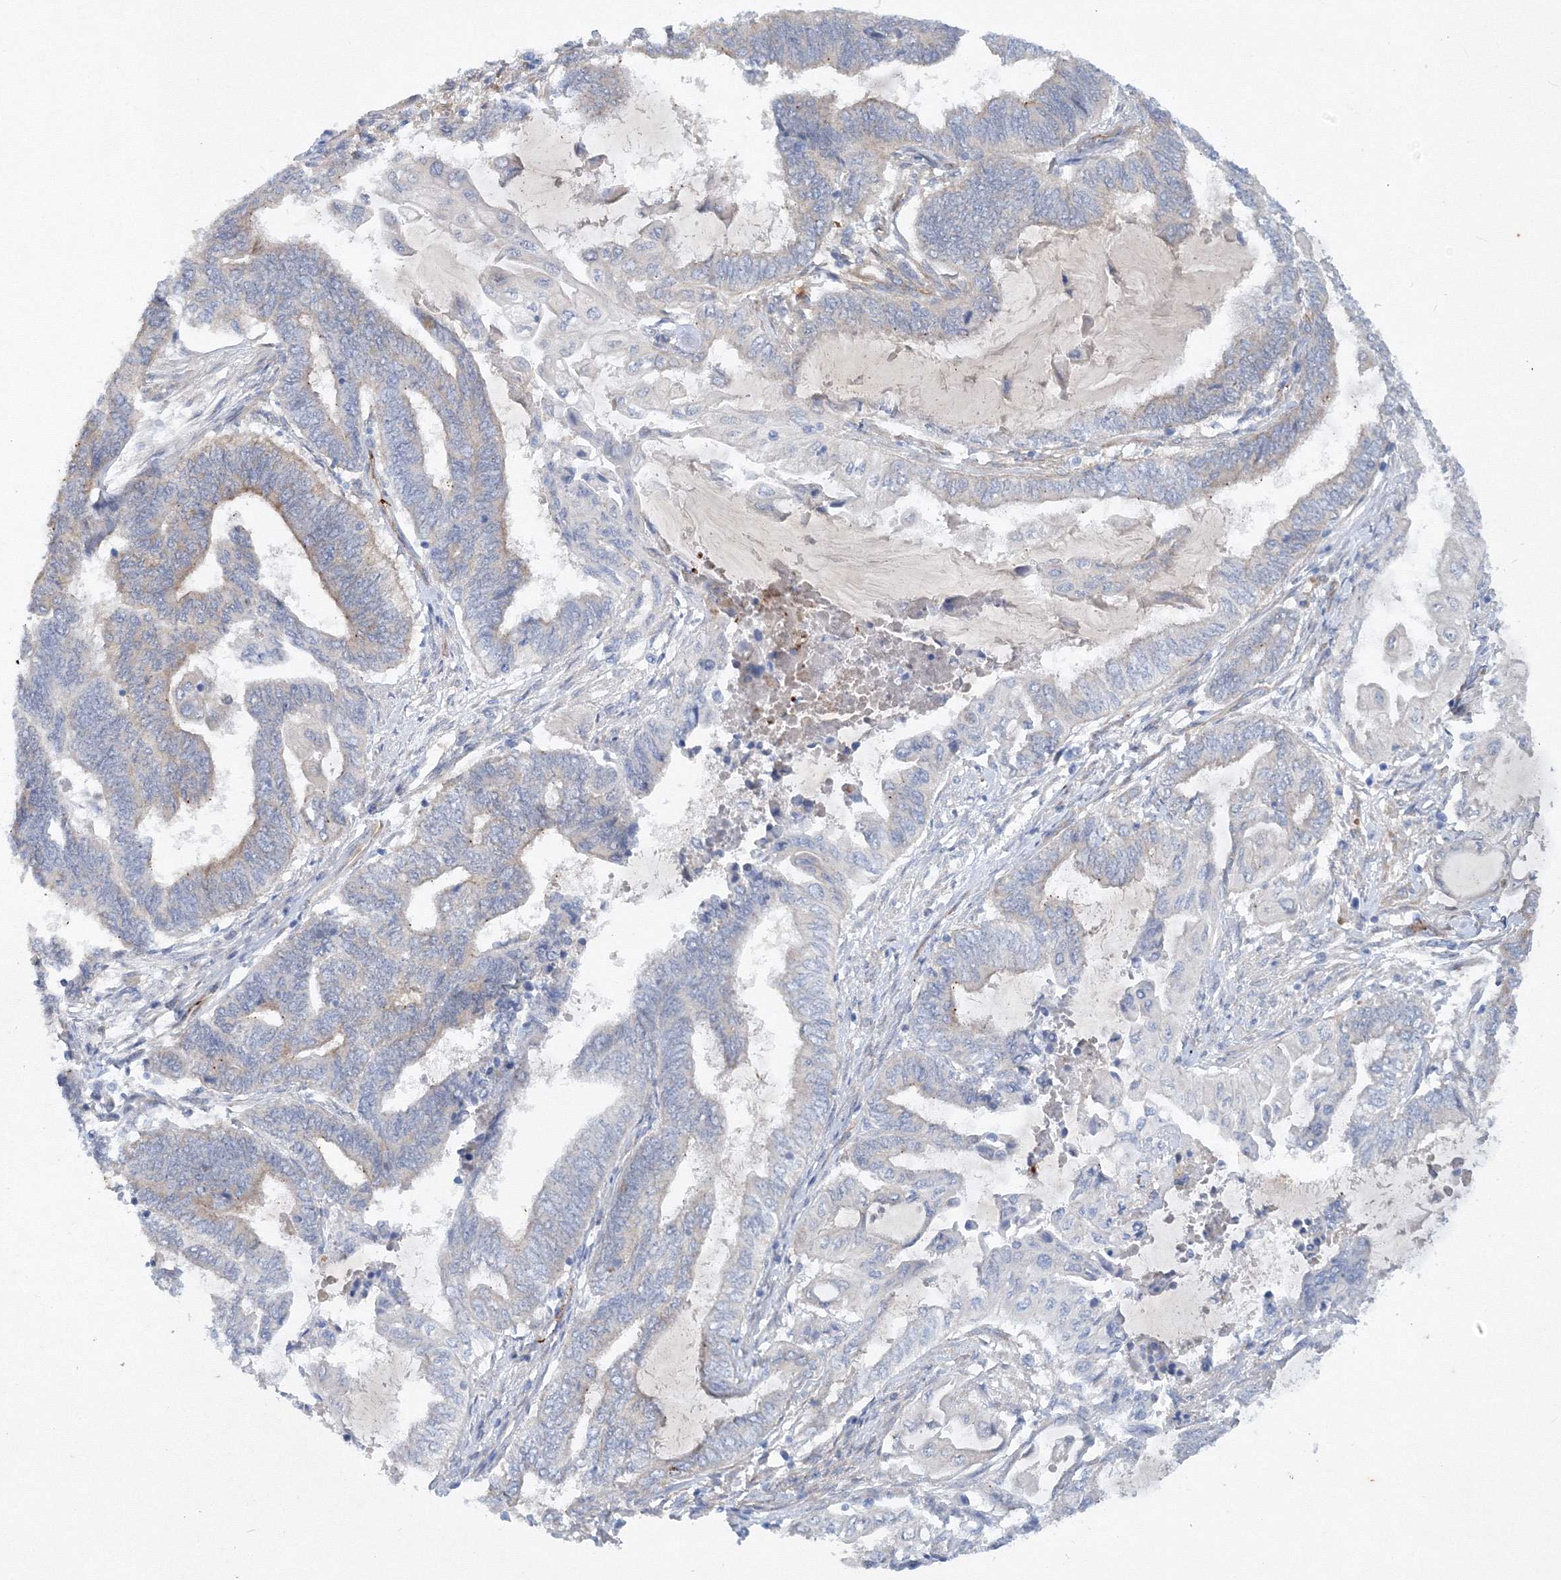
{"staining": {"intensity": "negative", "quantity": "none", "location": "none"}, "tissue": "endometrial cancer", "cell_type": "Tumor cells", "image_type": "cancer", "snomed": [{"axis": "morphology", "description": "Adenocarcinoma, NOS"}, {"axis": "topography", "description": "Uterus"}, {"axis": "topography", "description": "Endometrium"}], "caption": "Endometrial cancer (adenocarcinoma) was stained to show a protein in brown. There is no significant staining in tumor cells.", "gene": "TANC1", "patient": {"sex": "female", "age": 70}}